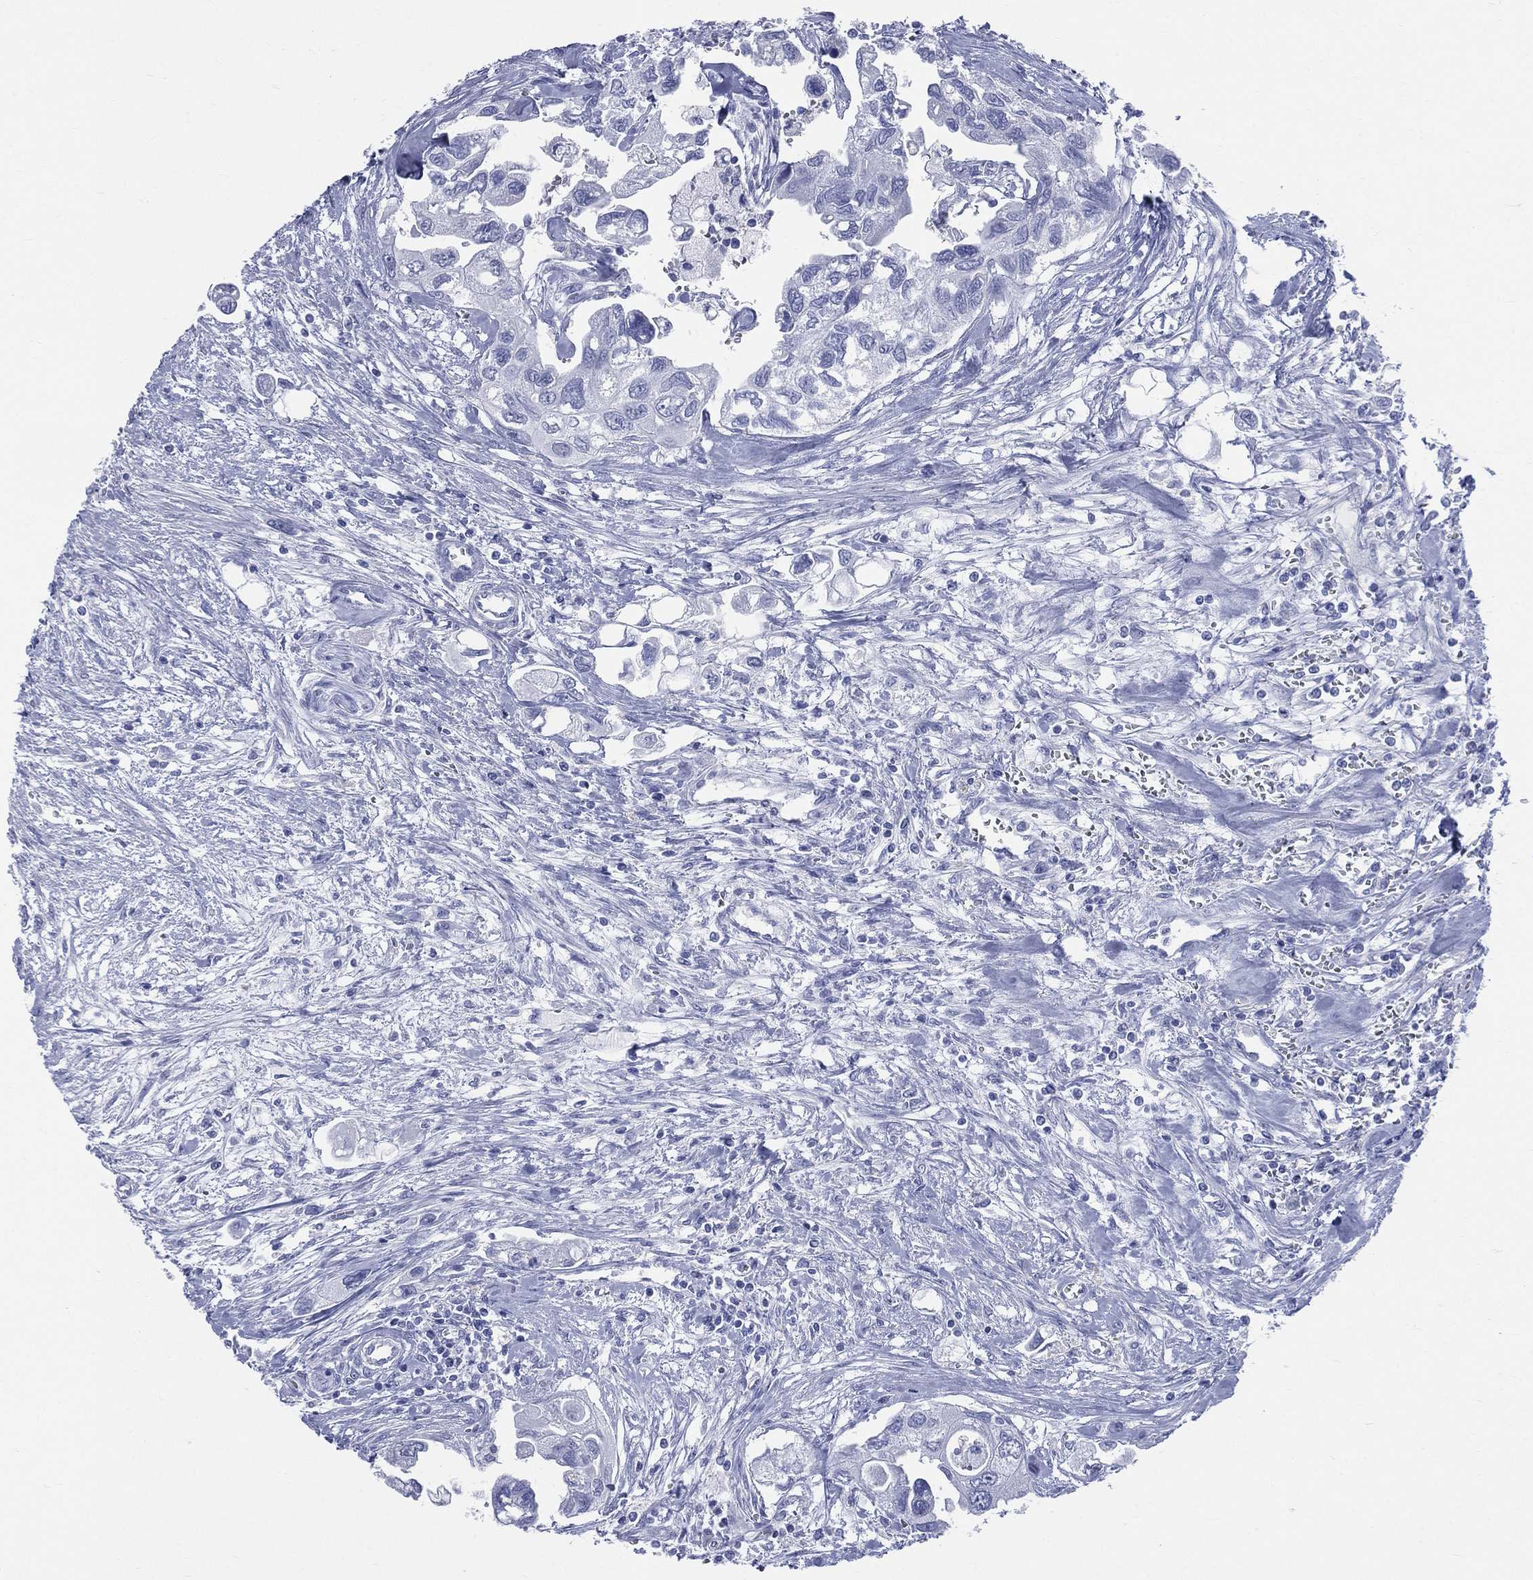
{"staining": {"intensity": "negative", "quantity": "none", "location": "none"}, "tissue": "urothelial cancer", "cell_type": "Tumor cells", "image_type": "cancer", "snomed": [{"axis": "morphology", "description": "Urothelial carcinoma, High grade"}, {"axis": "topography", "description": "Urinary bladder"}], "caption": "This is an immunohistochemistry (IHC) photomicrograph of human urothelial cancer. There is no staining in tumor cells.", "gene": "SYP", "patient": {"sex": "male", "age": 59}}